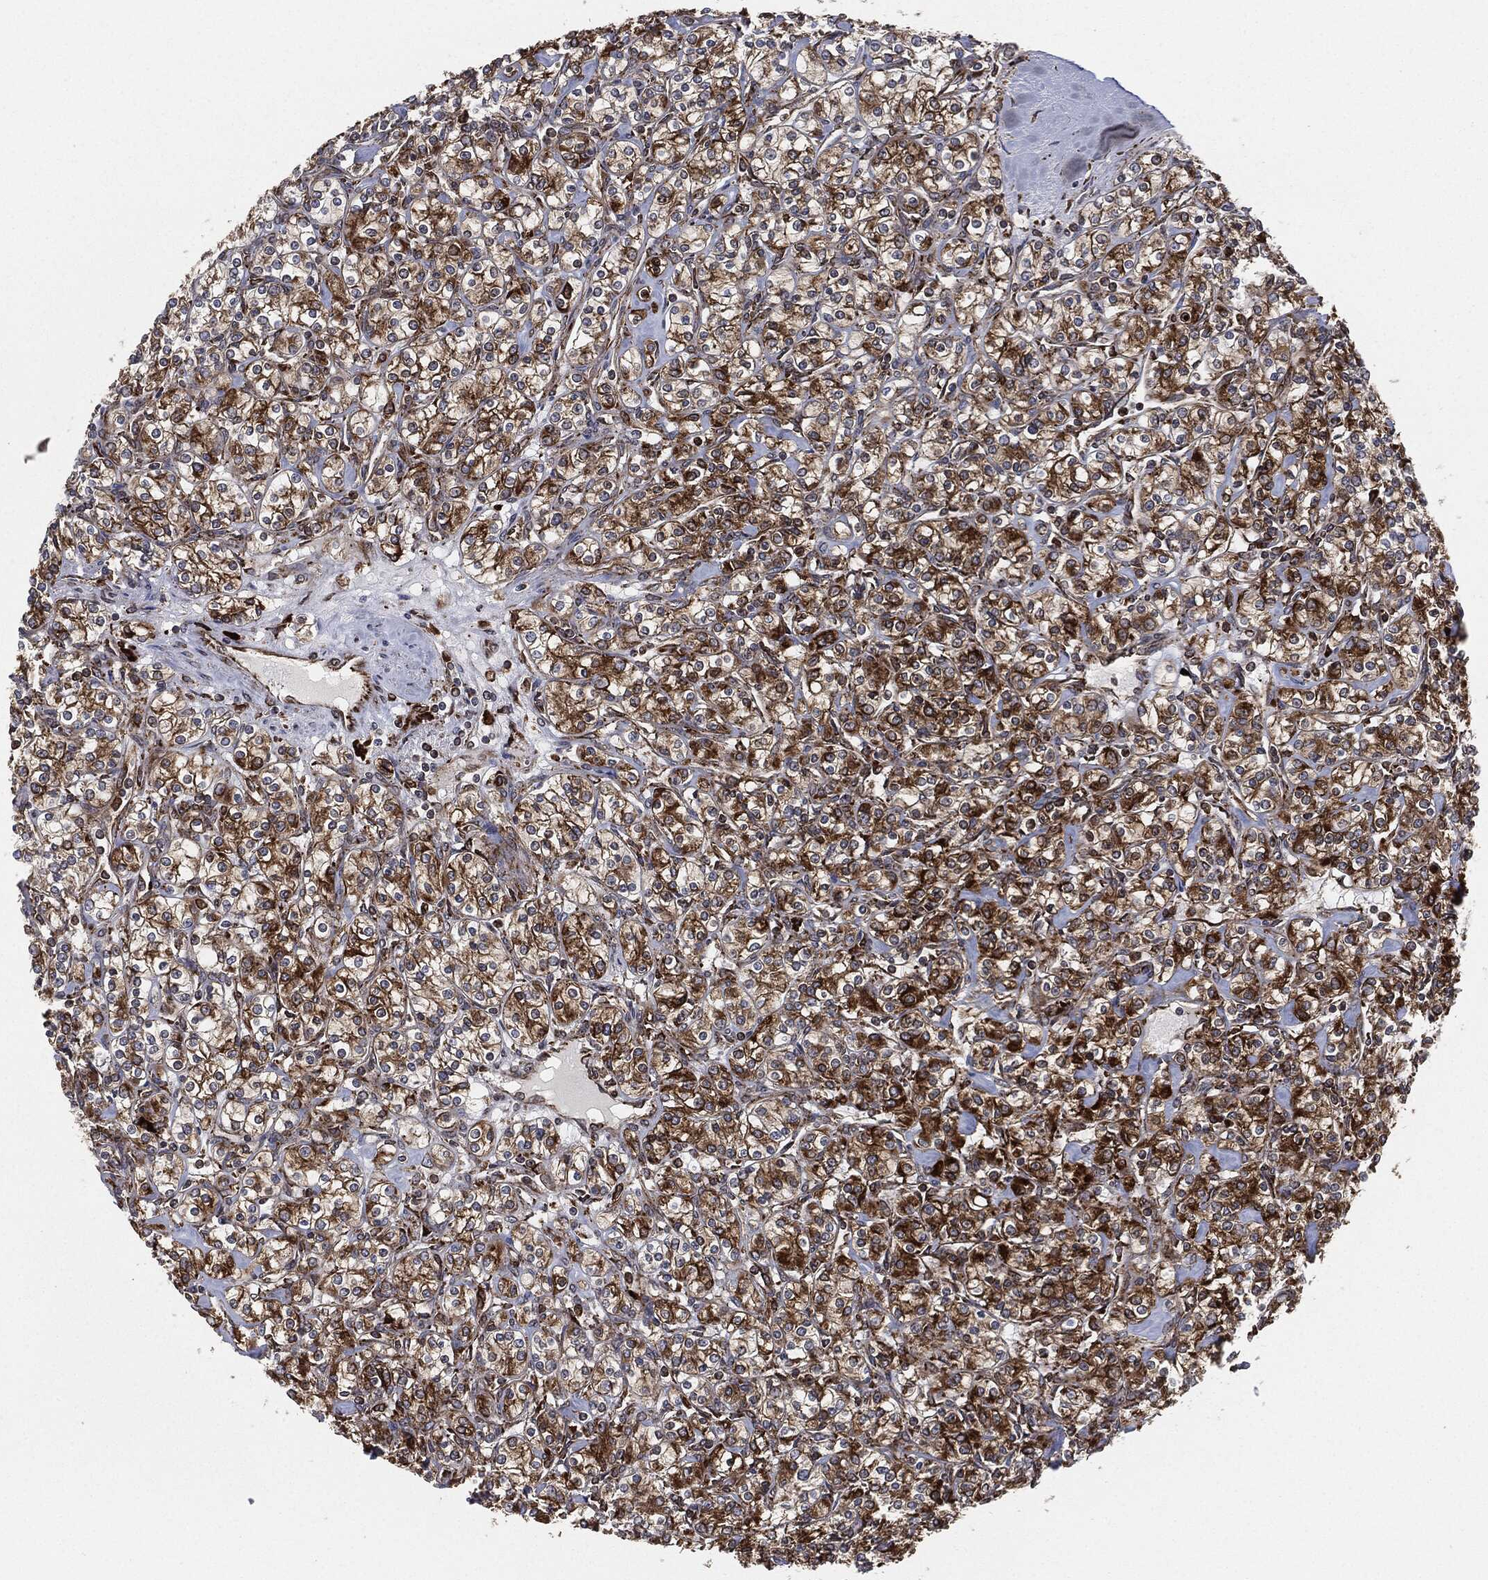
{"staining": {"intensity": "strong", "quantity": ">75%", "location": "cytoplasmic/membranous"}, "tissue": "renal cancer", "cell_type": "Tumor cells", "image_type": "cancer", "snomed": [{"axis": "morphology", "description": "Adenocarcinoma, NOS"}, {"axis": "topography", "description": "Kidney"}], "caption": "High-power microscopy captured an immunohistochemistry (IHC) photomicrograph of renal cancer (adenocarcinoma), revealing strong cytoplasmic/membranous staining in approximately >75% of tumor cells. (DAB IHC with brightfield microscopy, high magnification).", "gene": "CALR", "patient": {"sex": "male", "age": 77}}